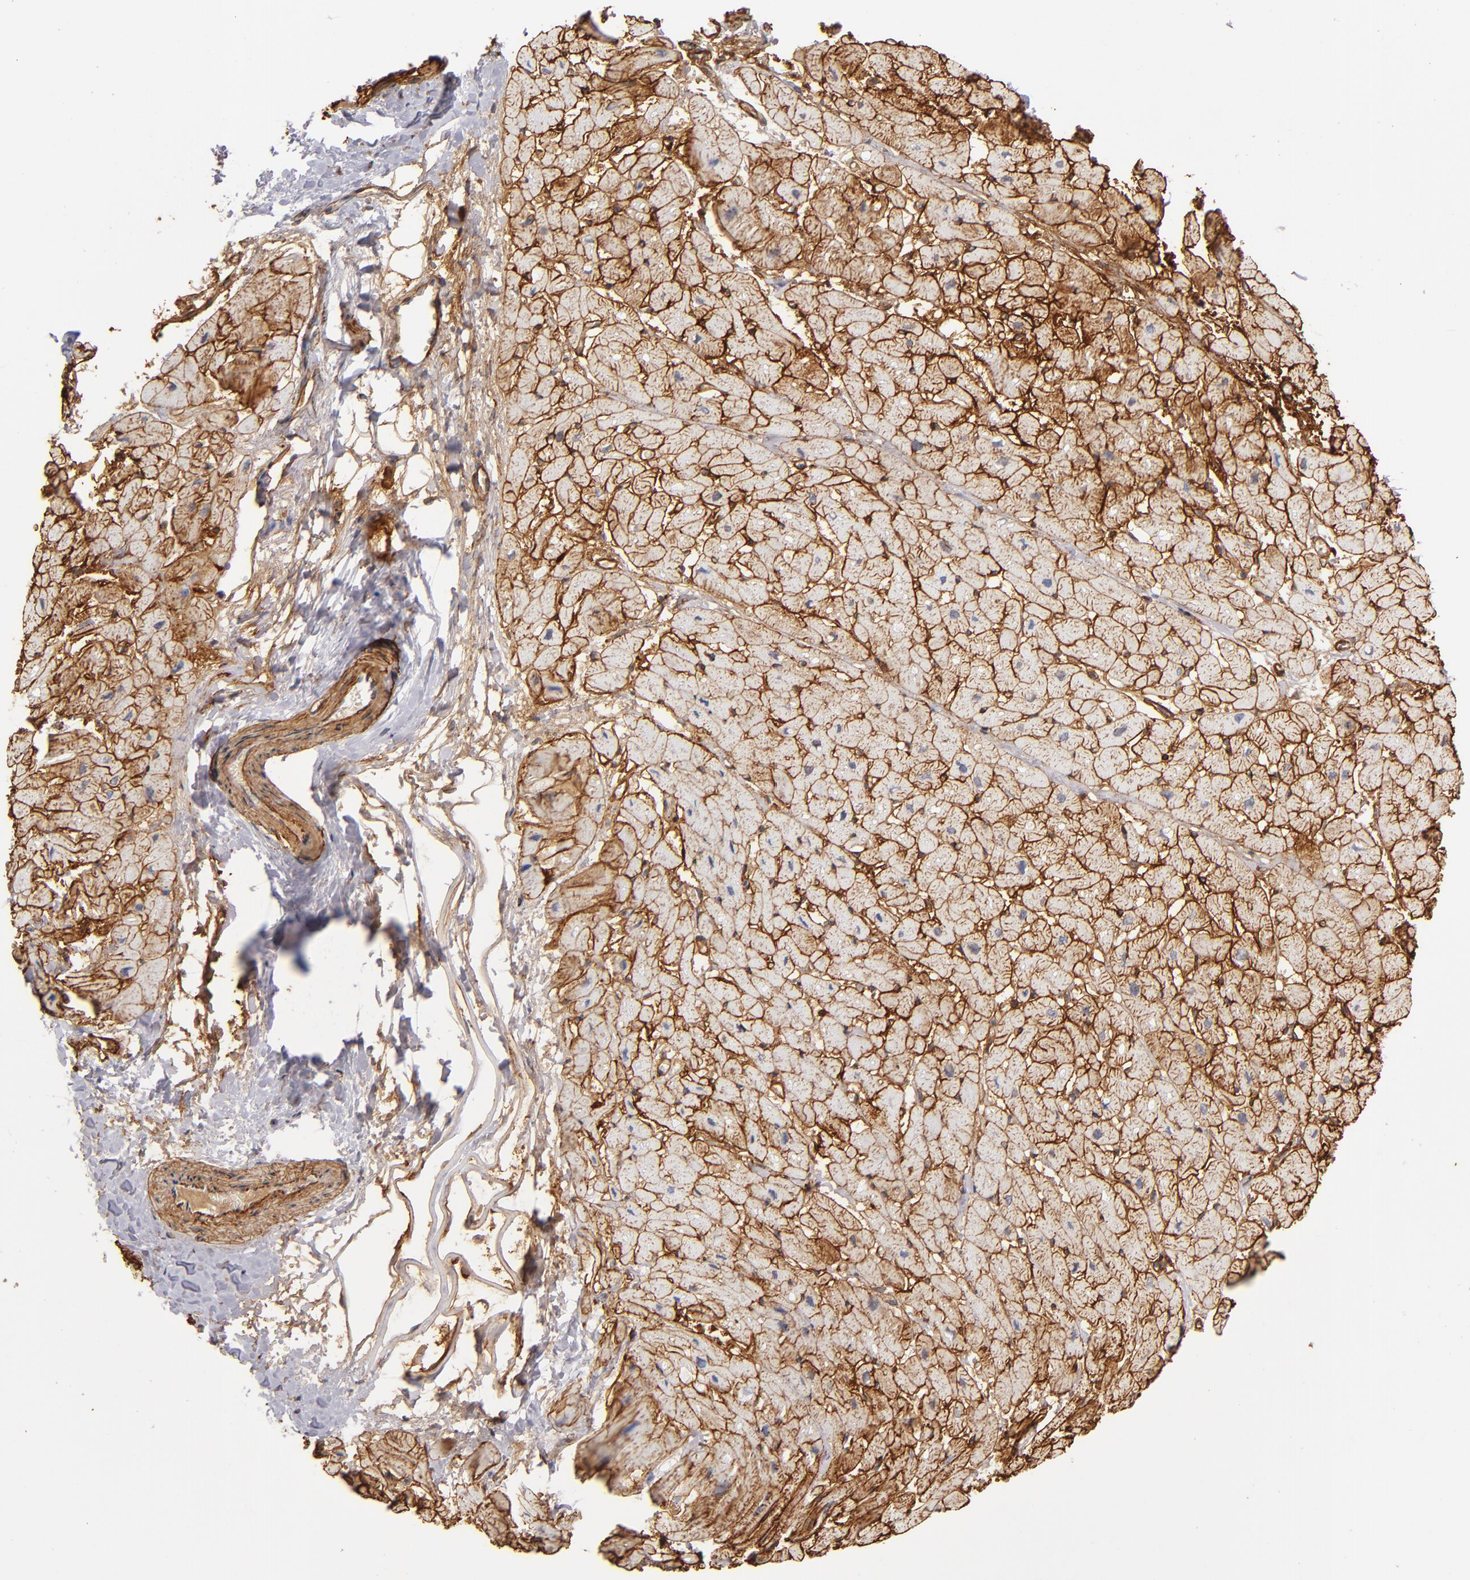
{"staining": {"intensity": "strong", "quantity": ">75%", "location": "cytoplasmic/membranous"}, "tissue": "heart muscle", "cell_type": "Cardiomyocytes", "image_type": "normal", "snomed": [{"axis": "morphology", "description": "Normal tissue, NOS"}, {"axis": "topography", "description": "Heart"}], "caption": "Immunohistochemistry (IHC) histopathology image of benign heart muscle stained for a protein (brown), which exhibits high levels of strong cytoplasmic/membranous expression in approximately >75% of cardiomyocytes.", "gene": "LAMC1", "patient": {"sex": "male", "age": 45}}